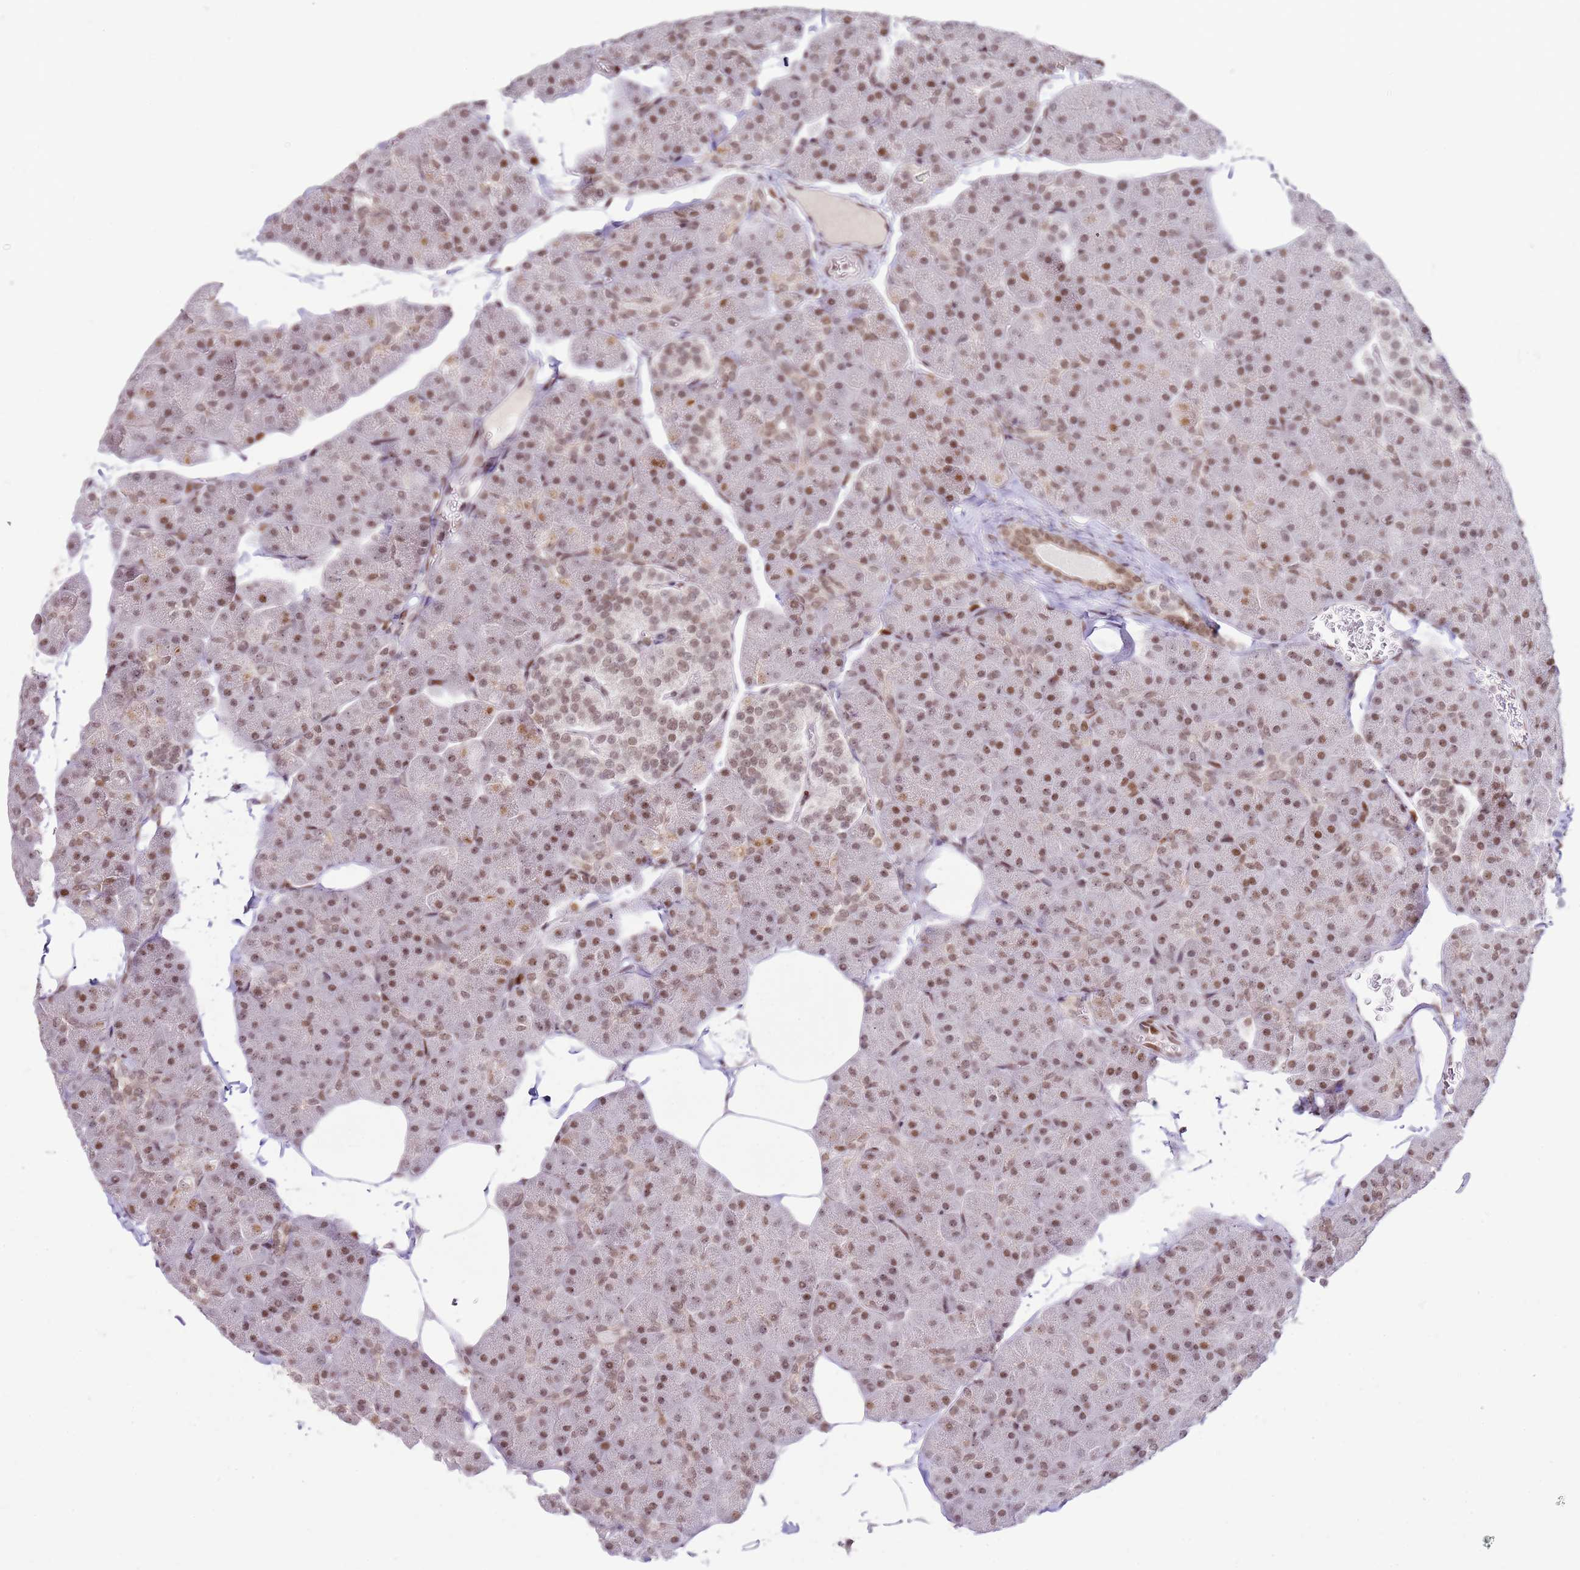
{"staining": {"intensity": "moderate", "quantity": ">75%", "location": "nuclear"}, "tissue": "pancreas", "cell_type": "Exocrine glandular cells", "image_type": "normal", "snomed": [{"axis": "morphology", "description": "Normal tissue, NOS"}, {"axis": "topography", "description": "Pancreas"}], "caption": "Pancreas stained for a protein (brown) exhibits moderate nuclear positive expression in approximately >75% of exocrine glandular cells.", "gene": "PHC2", "patient": {"sex": "male", "age": 35}}